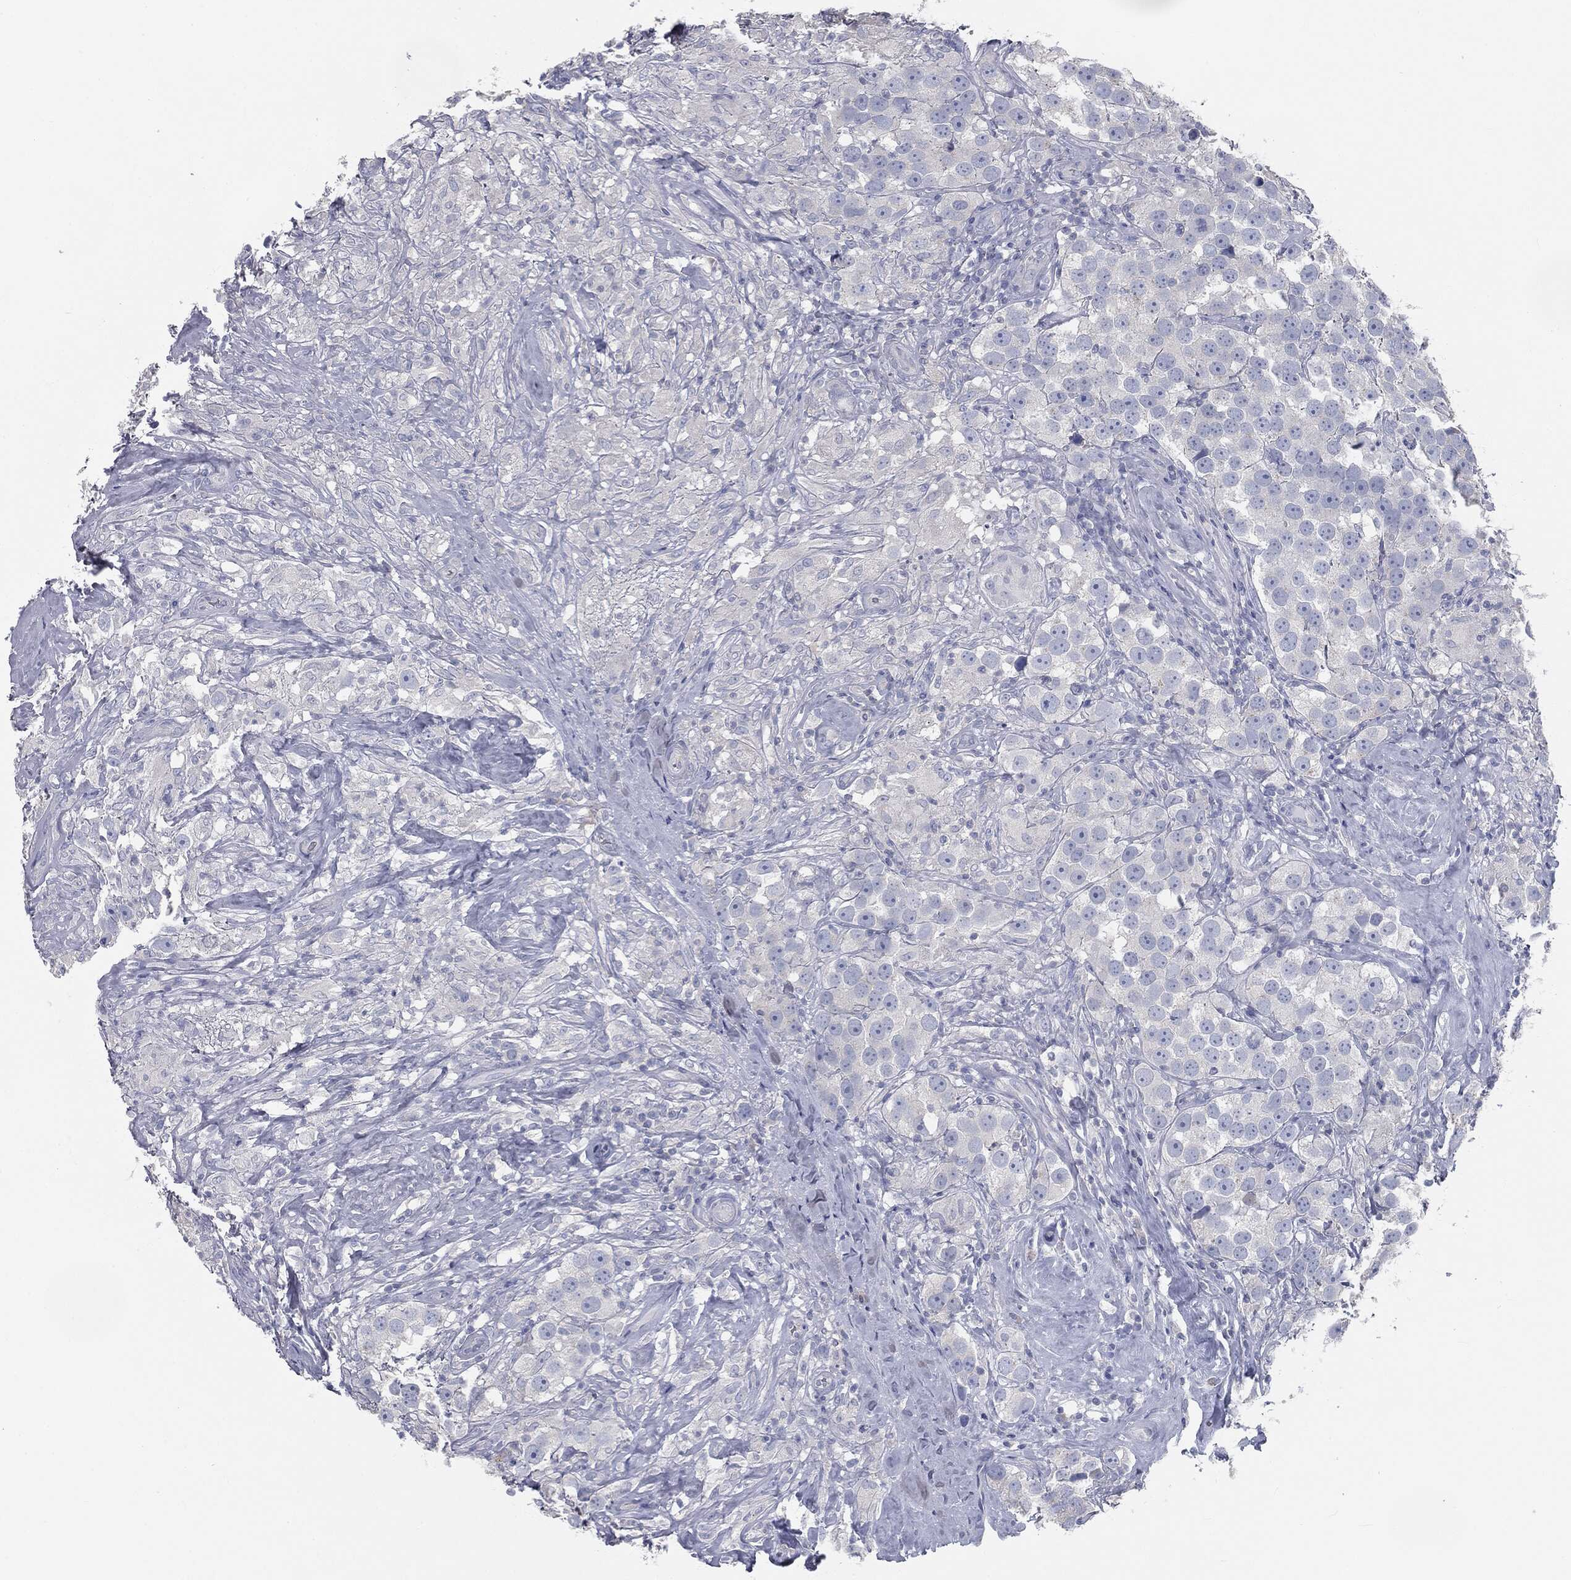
{"staining": {"intensity": "negative", "quantity": "none", "location": "none"}, "tissue": "testis cancer", "cell_type": "Tumor cells", "image_type": "cancer", "snomed": [{"axis": "morphology", "description": "Seminoma, NOS"}, {"axis": "topography", "description": "Testis"}], "caption": "DAB immunohistochemical staining of human seminoma (testis) shows no significant staining in tumor cells.", "gene": "CAV3", "patient": {"sex": "male", "age": 49}}